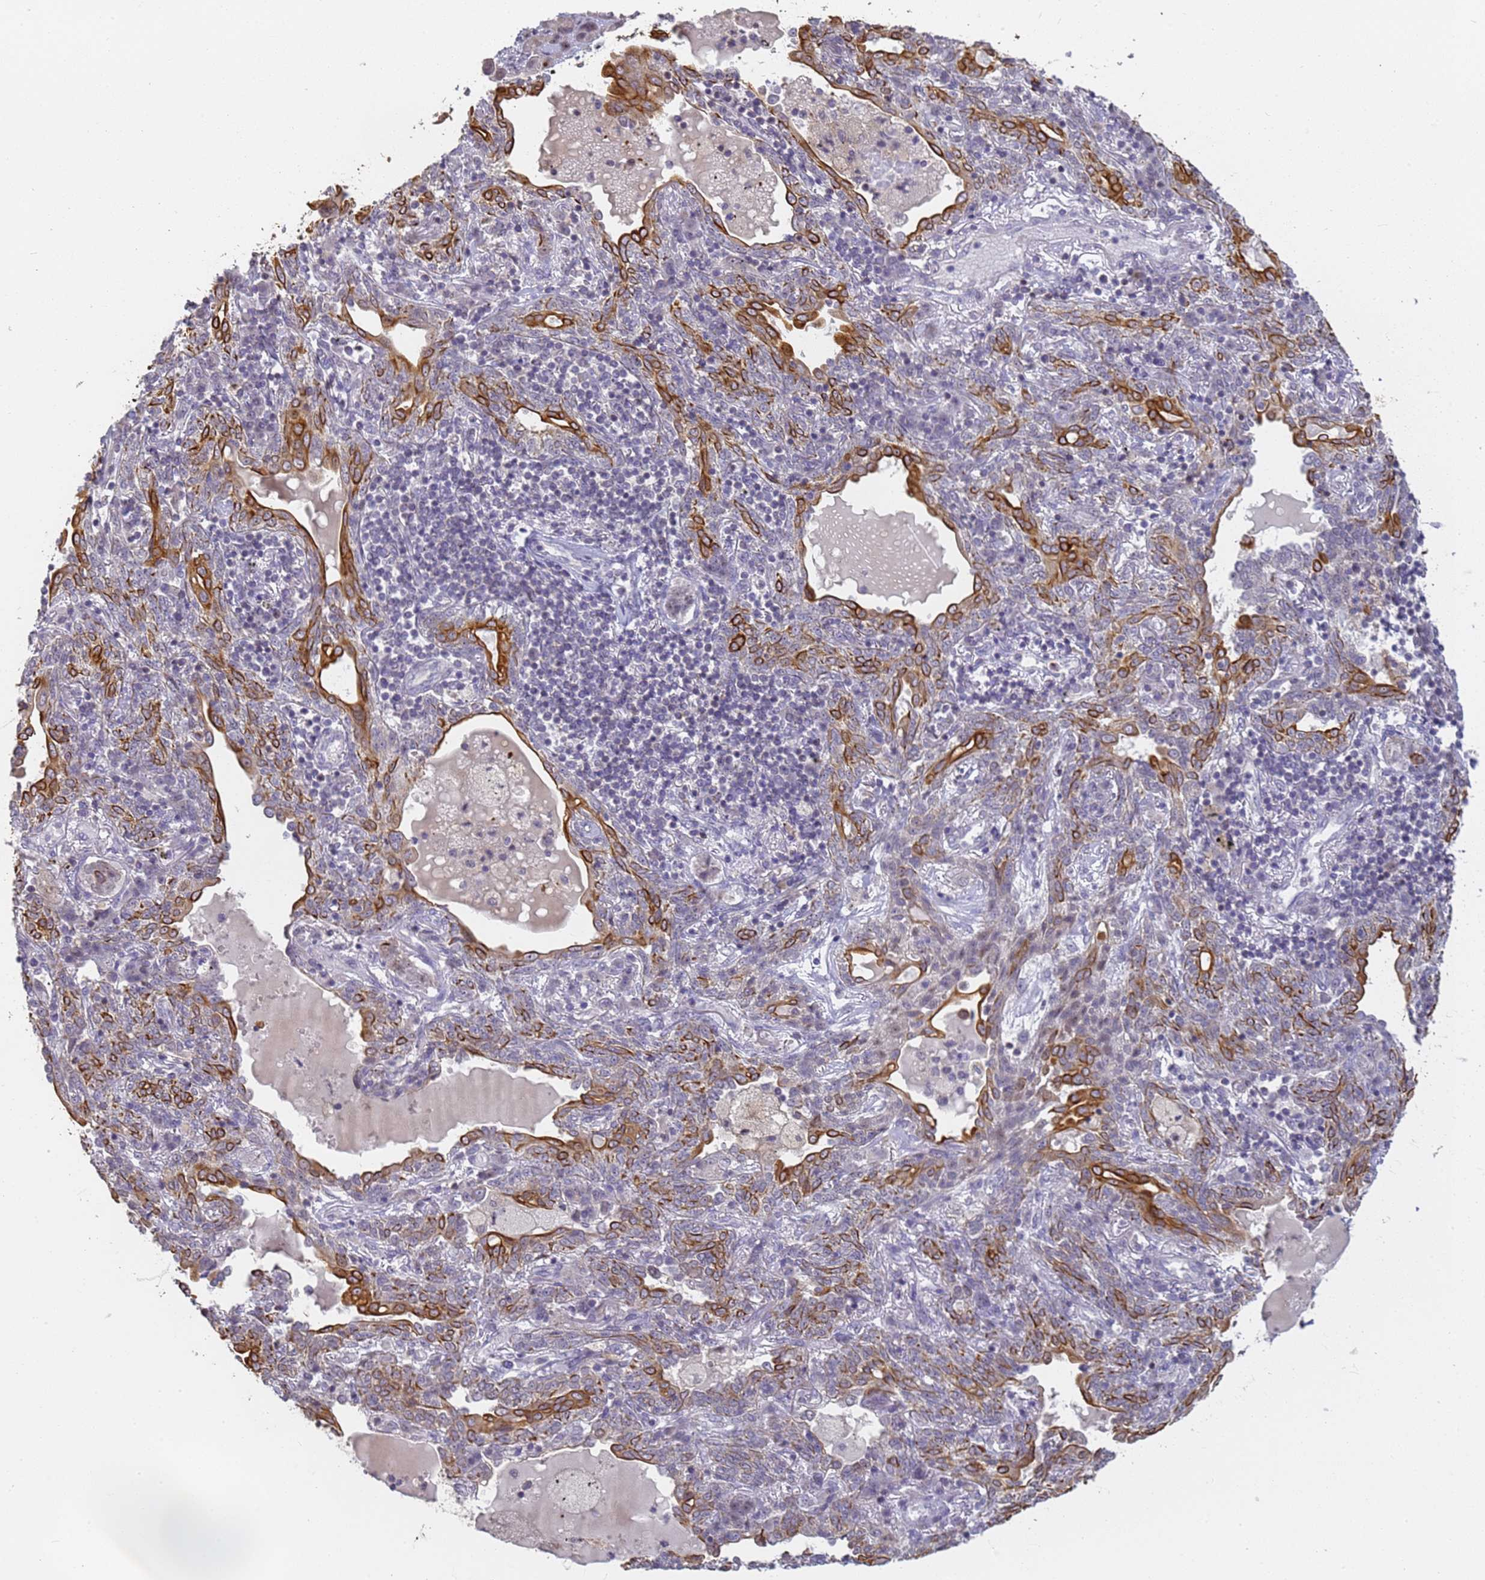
{"staining": {"intensity": "strong", "quantity": "25%-75%", "location": "cytoplasmic/membranous"}, "tissue": "lung cancer", "cell_type": "Tumor cells", "image_type": "cancer", "snomed": [{"axis": "morphology", "description": "Squamous cell carcinoma, NOS"}, {"axis": "topography", "description": "Lung"}], "caption": "Immunohistochemical staining of human squamous cell carcinoma (lung) exhibits strong cytoplasmic/membranous protein expression in approximately 25%-75% of tumor cells.", "gene": "VWA3A", "patient": {"sex": "female", "age": 70}}